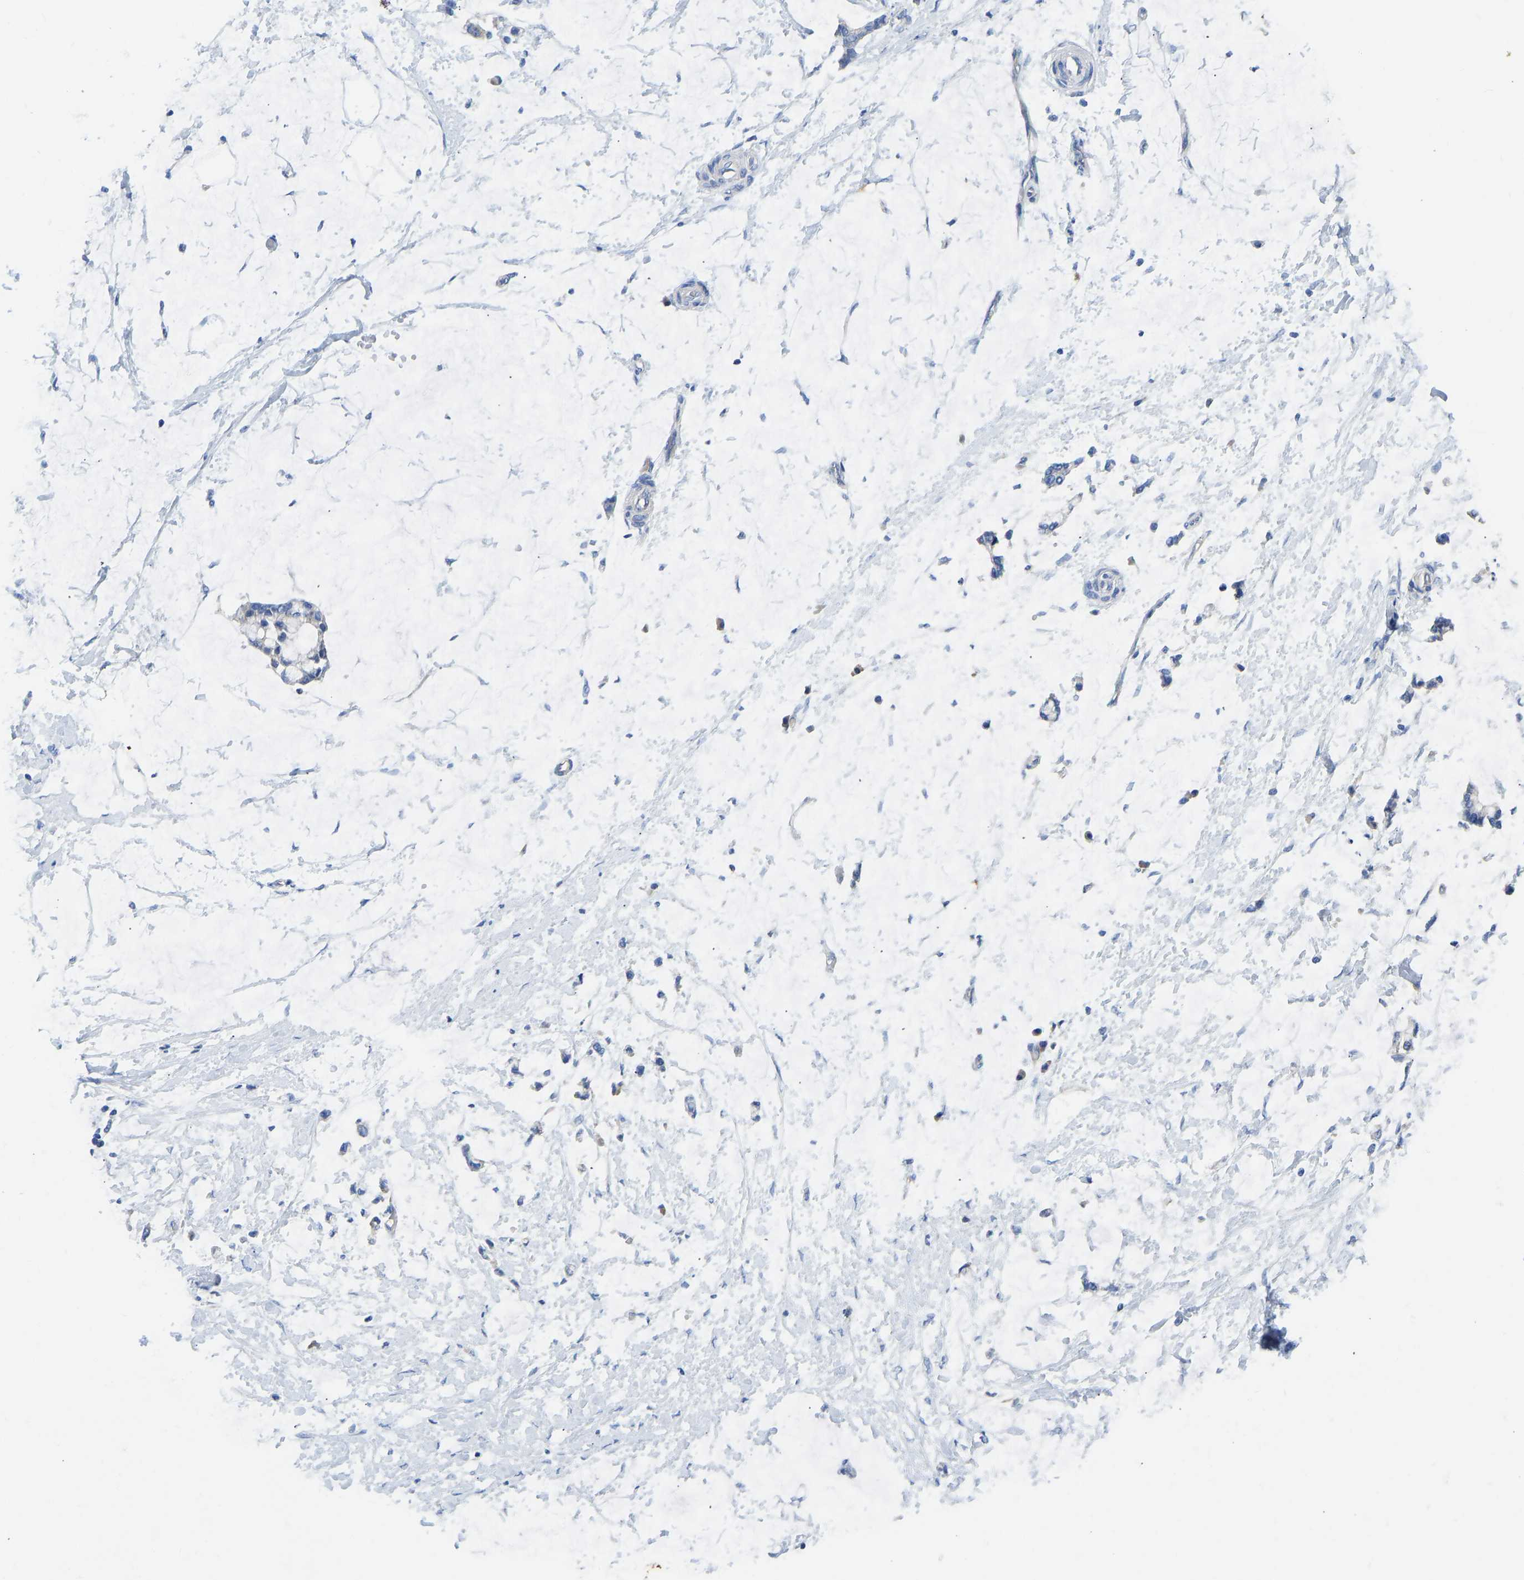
{"staining": {"intensity": "negative", "quantity": "none", "location": "none"}, "tissue": "adipose tissue", "cell_type": "Adipocytes", "image_type": "normal", "snomed": [{"axis": "morphology", "description": "Normal tissue, NOS"}, {"axis": "morphology", "description": "Adenocarcinoma, NOS"}, {"axis": "topography", "description": "Colon"}, {"axis": "topography", "description": "Peripheral nerve tissue"}], "caption": "Immunohistochemistry photomicrograph of benign adipose tissue stained for a protein (brown), which shows no staining in adipocytes. The staining was performed using DAB (3,3'-diaminobenzidine) to visualize the protein expression in brown, while the nuclei were stained in blue with hematoxylin (Magnification: 20x).", "gene": "CHAD", "patient": {"sex": "male", "age": 14}}